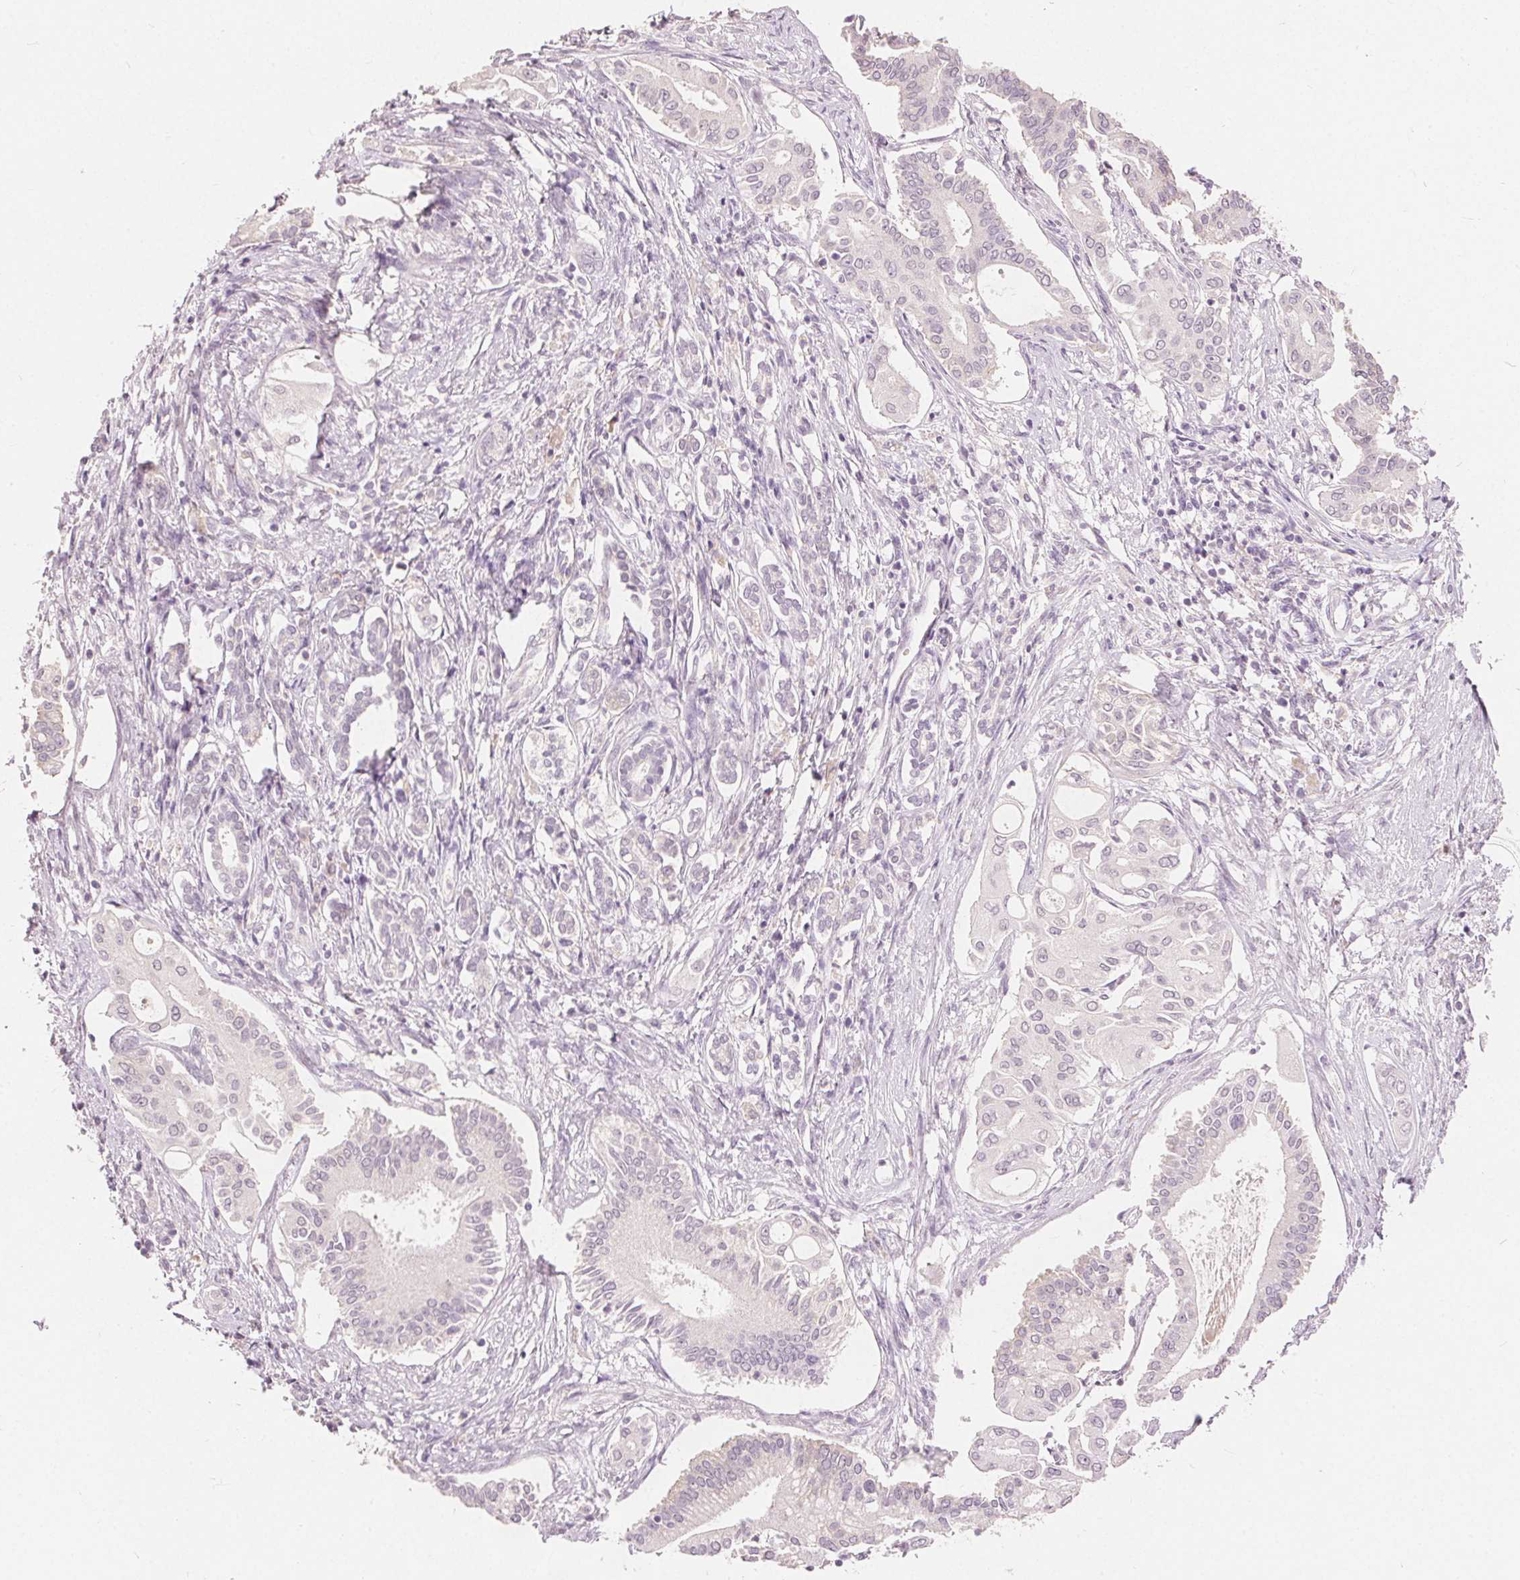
{"staining": {"intensity": "negative", "quantity": "none", "location": "none"}, "tissue": "pancreatic cancer", "cell_type": "Tumor cells", "image_type": "cancer", "snomed": [{"axis": "morphology", "description": "Adenocarcinoma, NOS"}, {"axis": "topography", "description": "Pancreas"}], "caption": "A histopathology image of adenocarcinoma (pancreatic) stained for a protein reveals no brown staining in tumor cells. (Brightfield microscopy of DAB IHC at high magnification).", "gene": "CA12", "patient": {"sex": "female", "age": 68}}